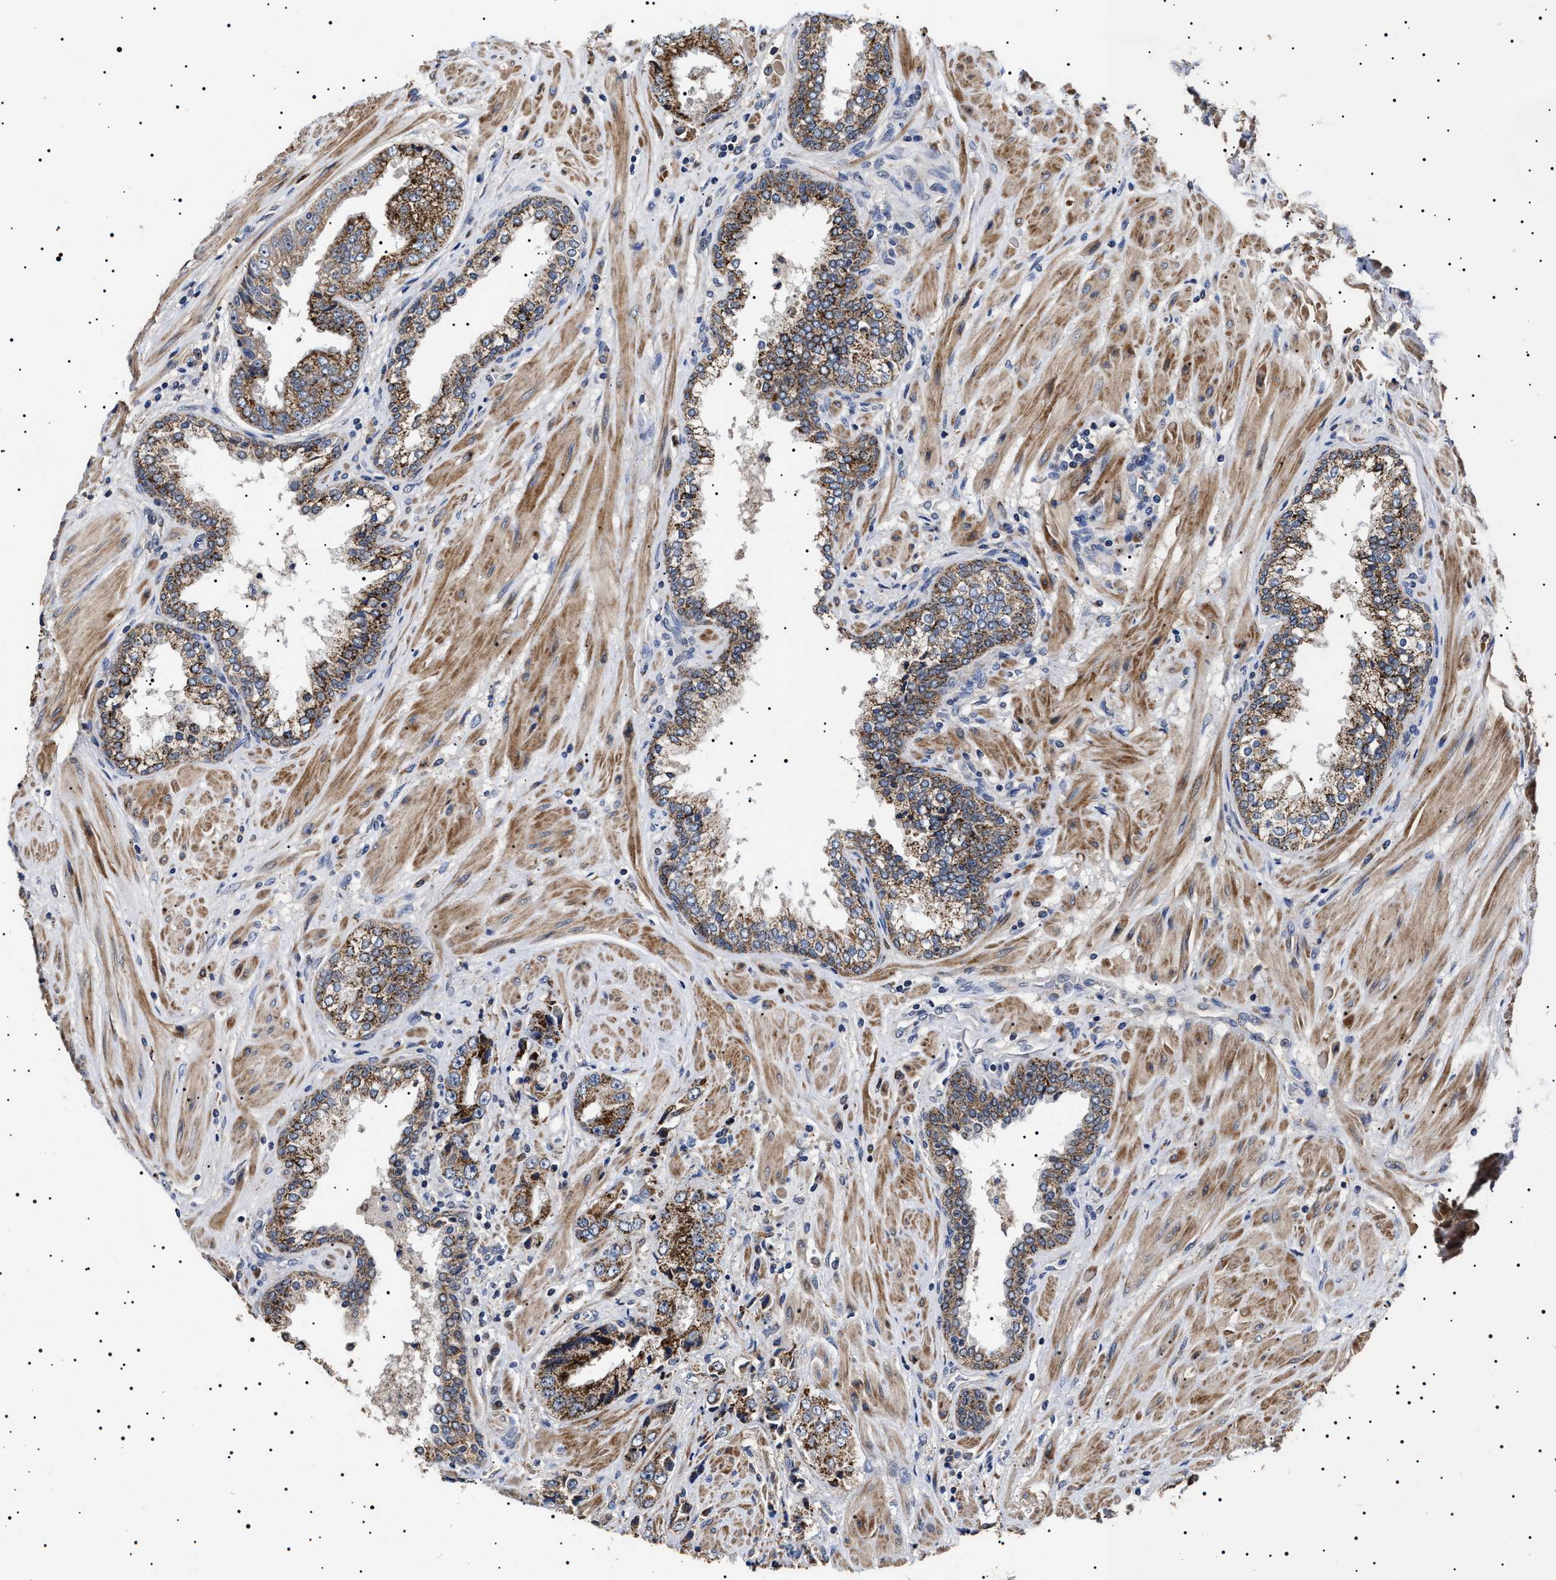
{"staining": {"intensity": "moderate", "quantity": ">75%", "location": "cytoplasmic/membranous"}, "tissue": "prostate cancer", "cell_type": "Tumor cells", "image_type": "cancer", "snomed": [{"axis": "morphology", "description": "Adenocarcinoma, High grade"}, {"axis": "topography", "description": "Prostate"}], "caption": "An image of high-grade adenocarcinoma (prostate) stained for a protein exhibits moderate cytoplasmic/membranous brown staining in tumor cells.", "gene": "RAB34", "patient": {"sex": "male", "age": 61}}